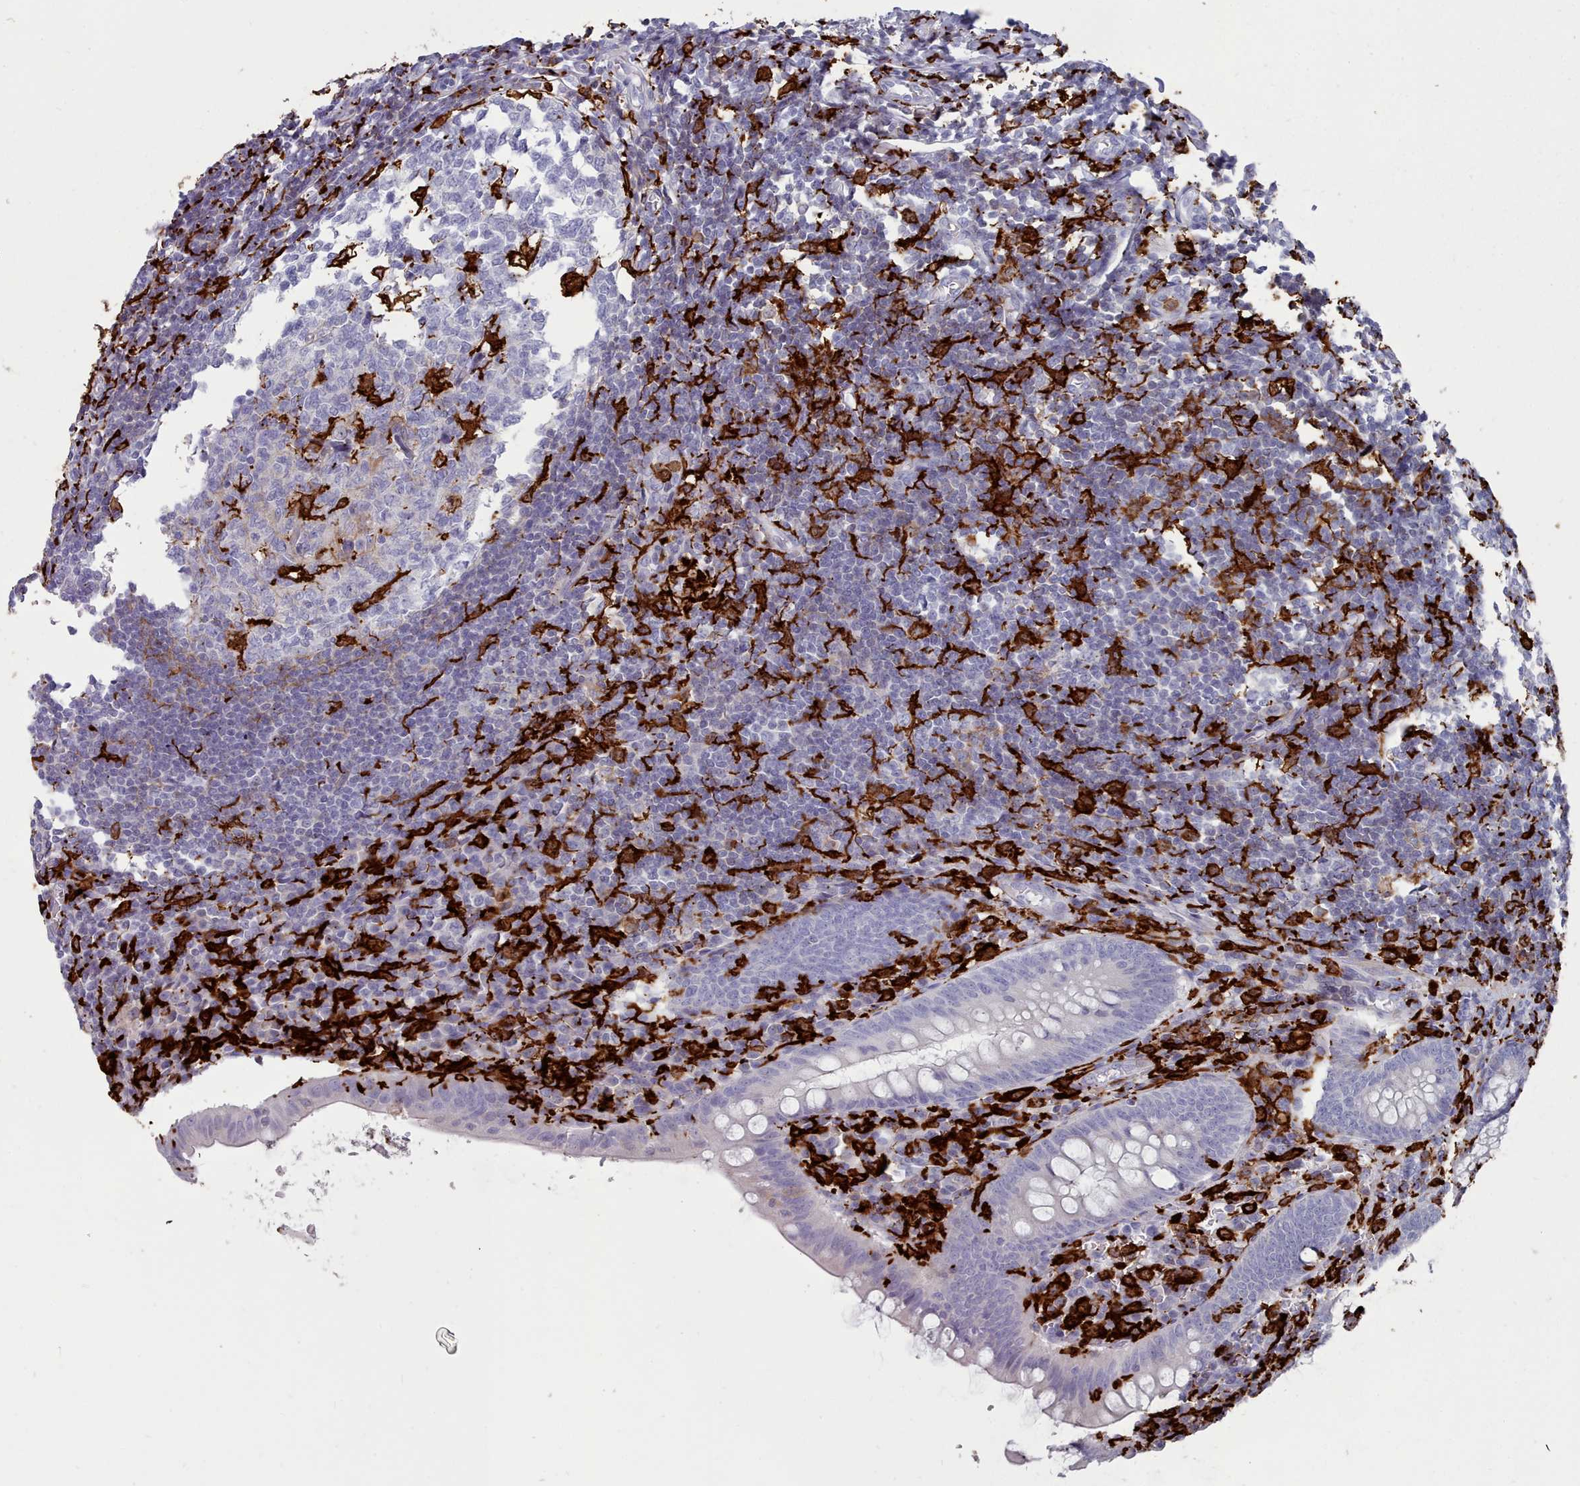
{"staining": {"intensity": "negative", "quantity": "none", "location": "none"}, "tissue": "appendix", "cell_type": "Glandular cells", "image_type": "normal", "snomed": [{"axis": "morphology", "description": "Normal tissue, NOS"}, {"axis": "topography", "description": "Appendix"}], "caption": "Glandular cells show no significant positivity in normal appendix. (DAB immunohistochemistry (IHC) visualized using brightfield microscopy, high magnification).", "gene": "AIF1", "patient": {"sex": "female", "age": 33}}